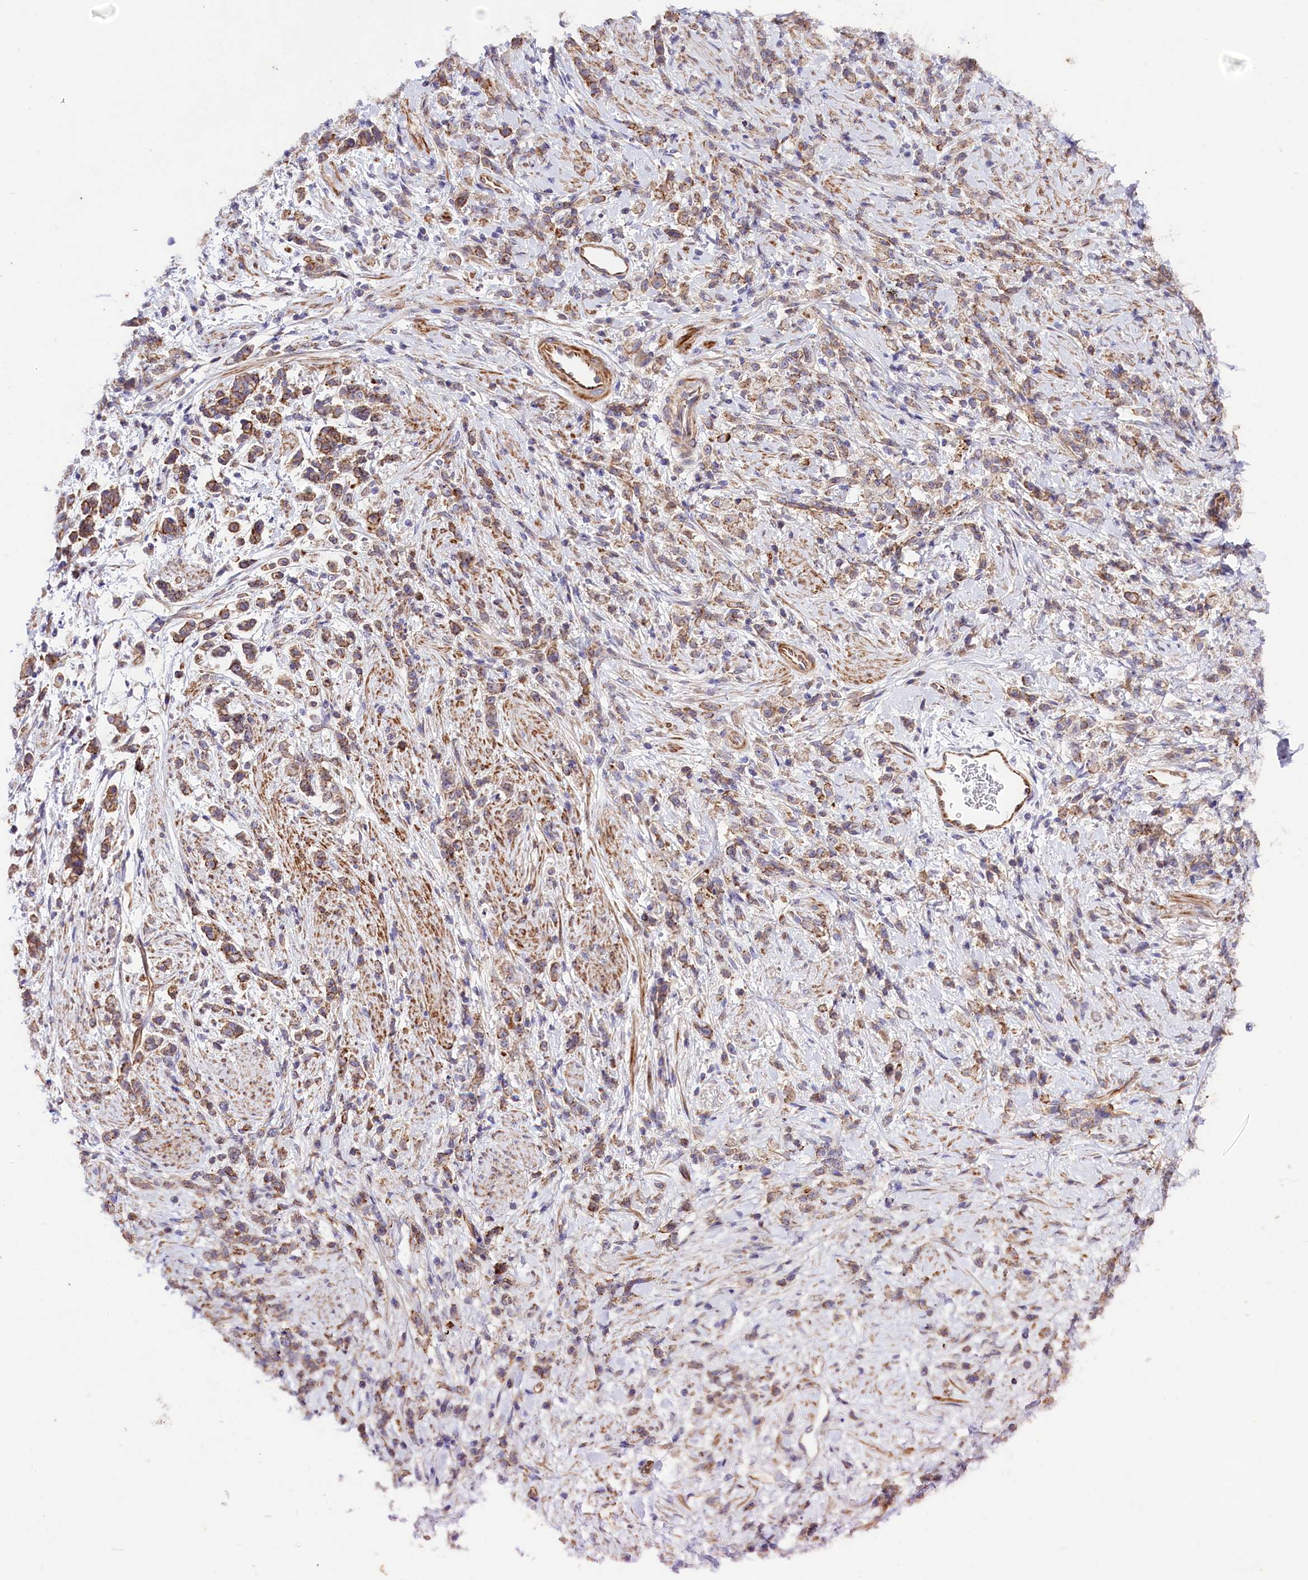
{"staining": {"intensity": "weak", "quantity": ">75%", "location": "cytoplasmic/membranous"}, "tissue": "stomach cancer", "cell_type": "Tumor cells", "image_type": "cancer", "snomed": [{"axis": "morphology", "description": "Adenocarcinoma, NOS"}, {"axis": "topography", "description": "Stomach"}], "caption": "A micrograph of human stomach adenocarcinoma stained for a protein demonstrates weak cytoplasmic/membranous brown staining in tumor cells.", "gene": "SLC7A1", "patient": {"sex": "female", "age": 60}}